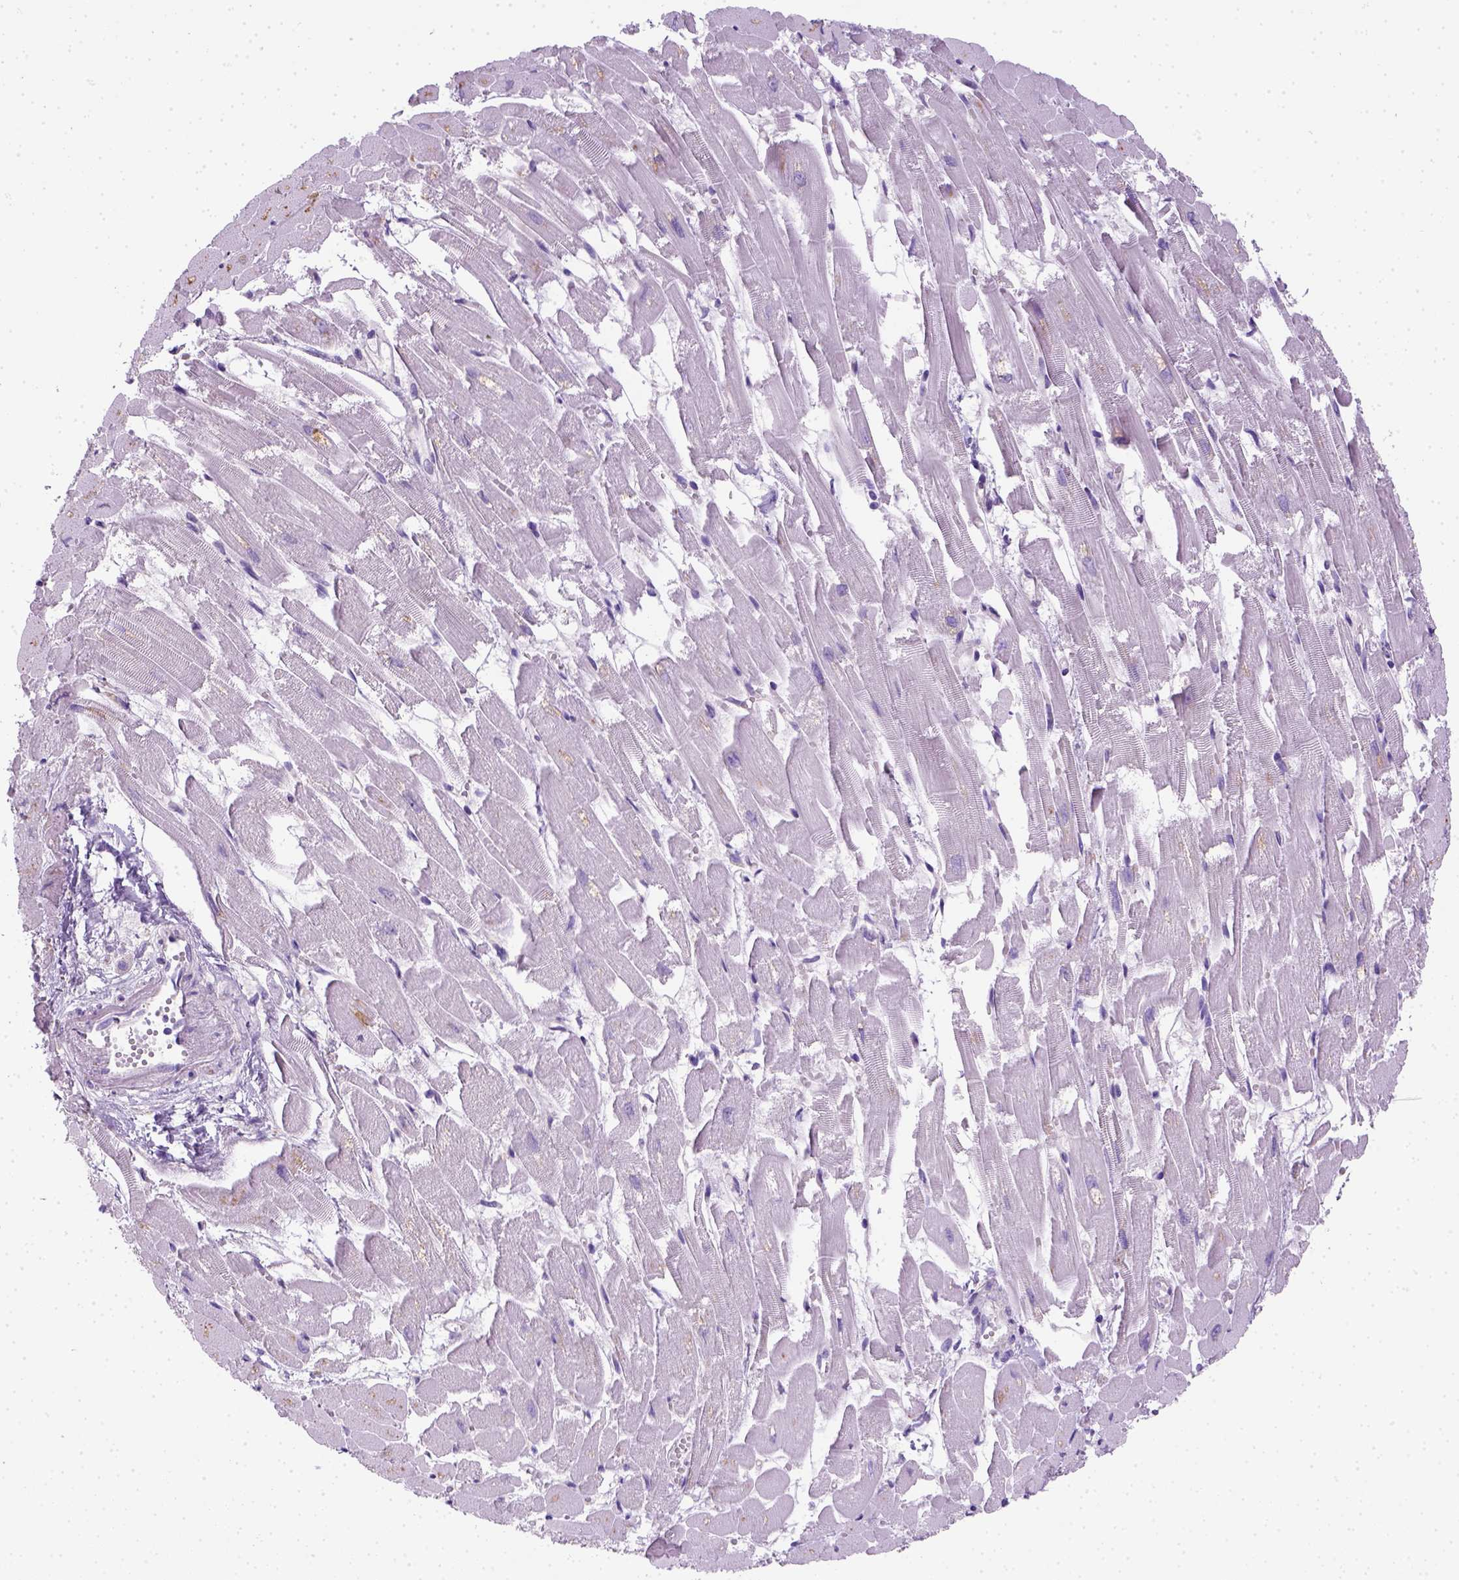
{"staining": {"intensity": "negative", "quantity": "none", "location": "none"}, "tissue": "heart muscle", "cell_type": "Cardiomyocytes", "image_type": "normal", "snomed": [{"axis": "morphology", "description": "Normal tissue, NOS"}, {"axis": "topography", "description": "Heart"}], "caption": "A high-resolution photomicrograph shows IHC staining of normal heart muscle, which reveals no significant expression in cardiomyocytes.", "gene": "KRT71", "patient": {"sex": "female", "age": 52}}